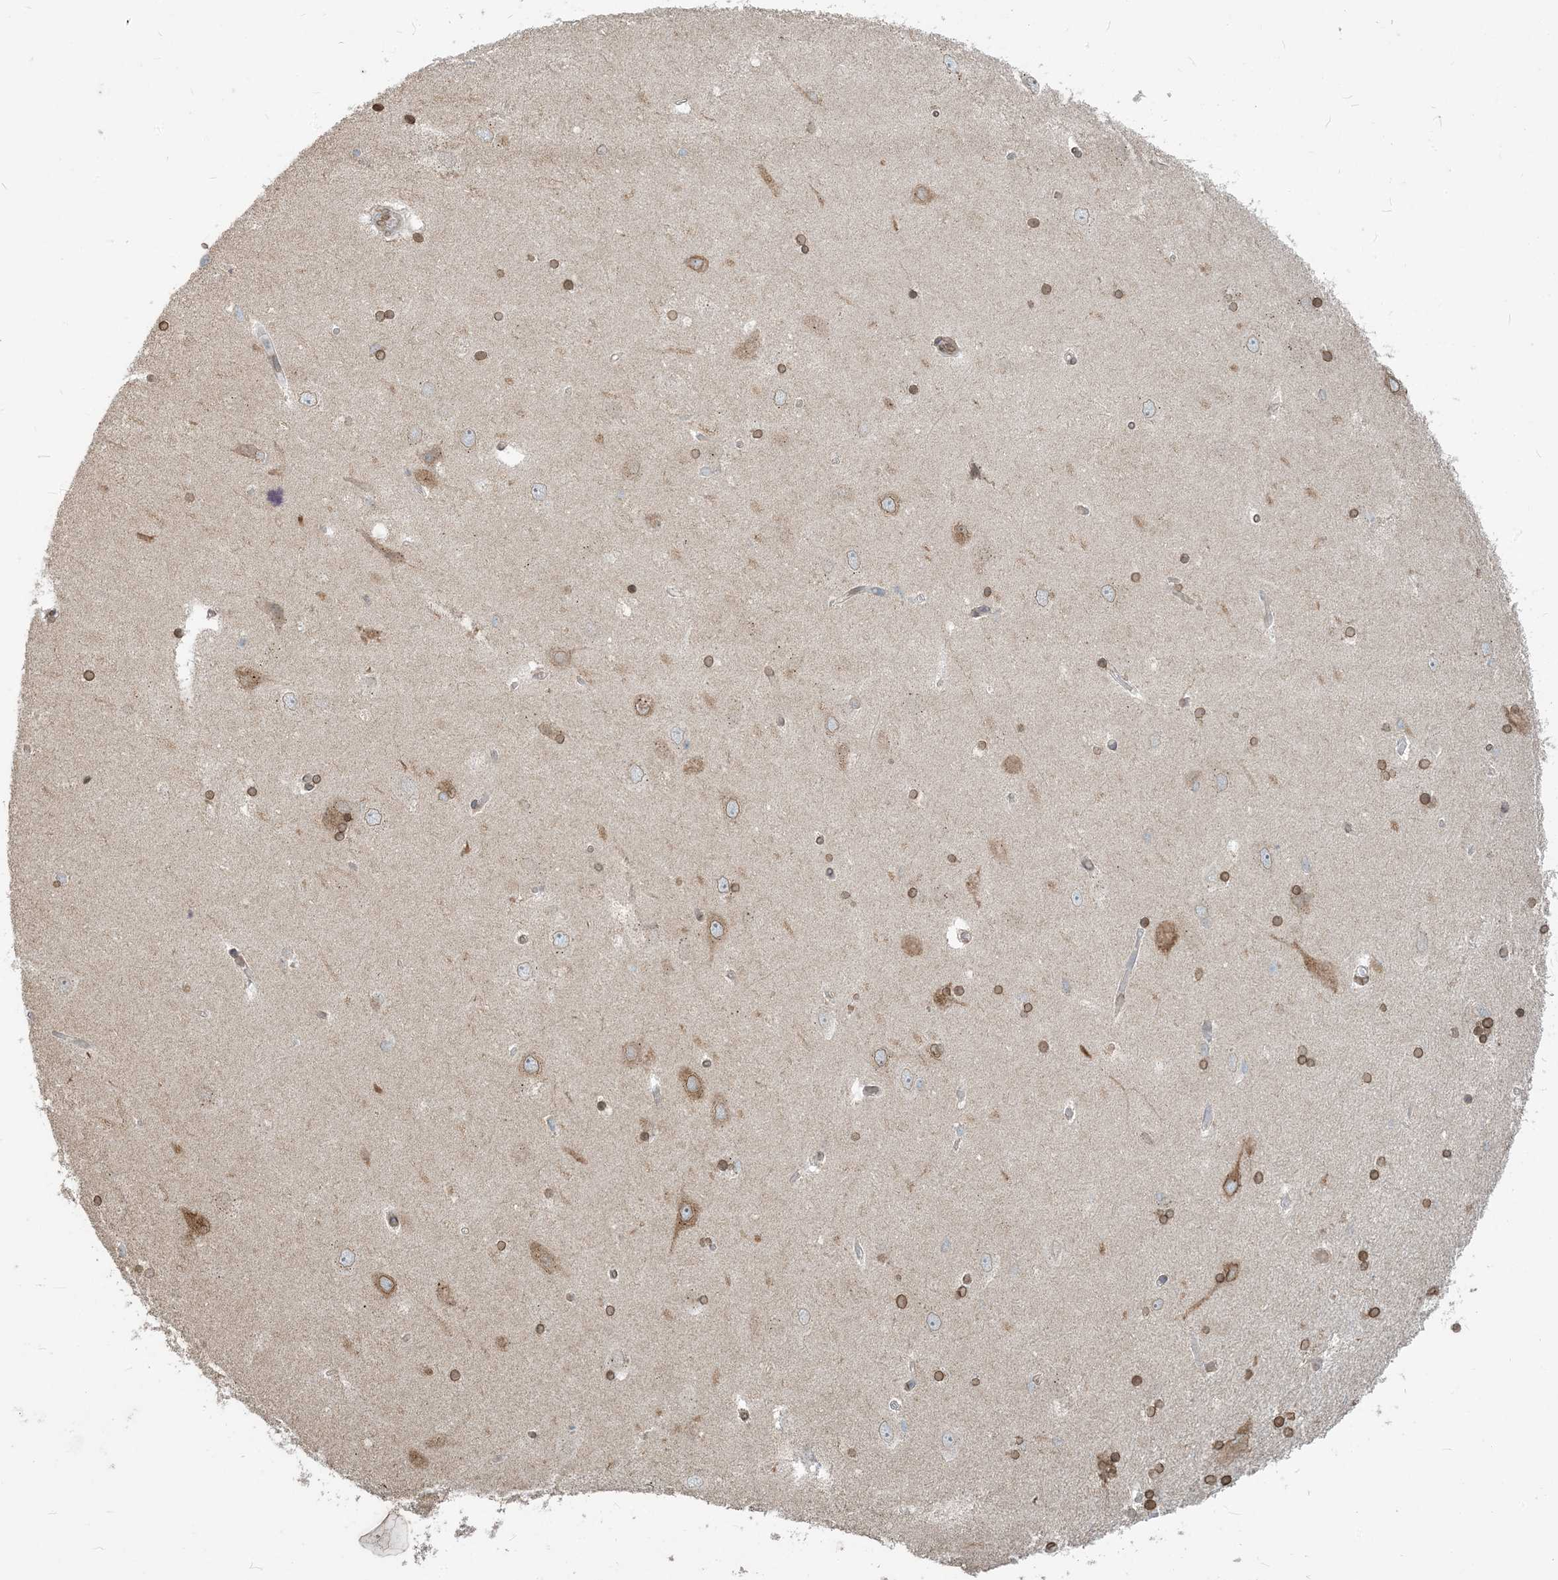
{"staining": {"intensity": "moderate", "quantity": "25%-75%", "location": "cytoplasmic/membranous,nuclear"}, "tissue": "hippocampus", "cell_type": "Glial cells", "image_type": "normal", "snomed": [{"axis": "morphology", "description": "Normal tissue, NOS"}, {"axis": "topography", "description": "Hippocampus"}], "caption": "Protein analysis of unremarkable hippocampus displays moderate cytoplasmic/membranous,nuclear positivity in approximately 25%-75% of glial cells.", "gene": "WWP1", "patient": {"sex": "female", "age": 54}}